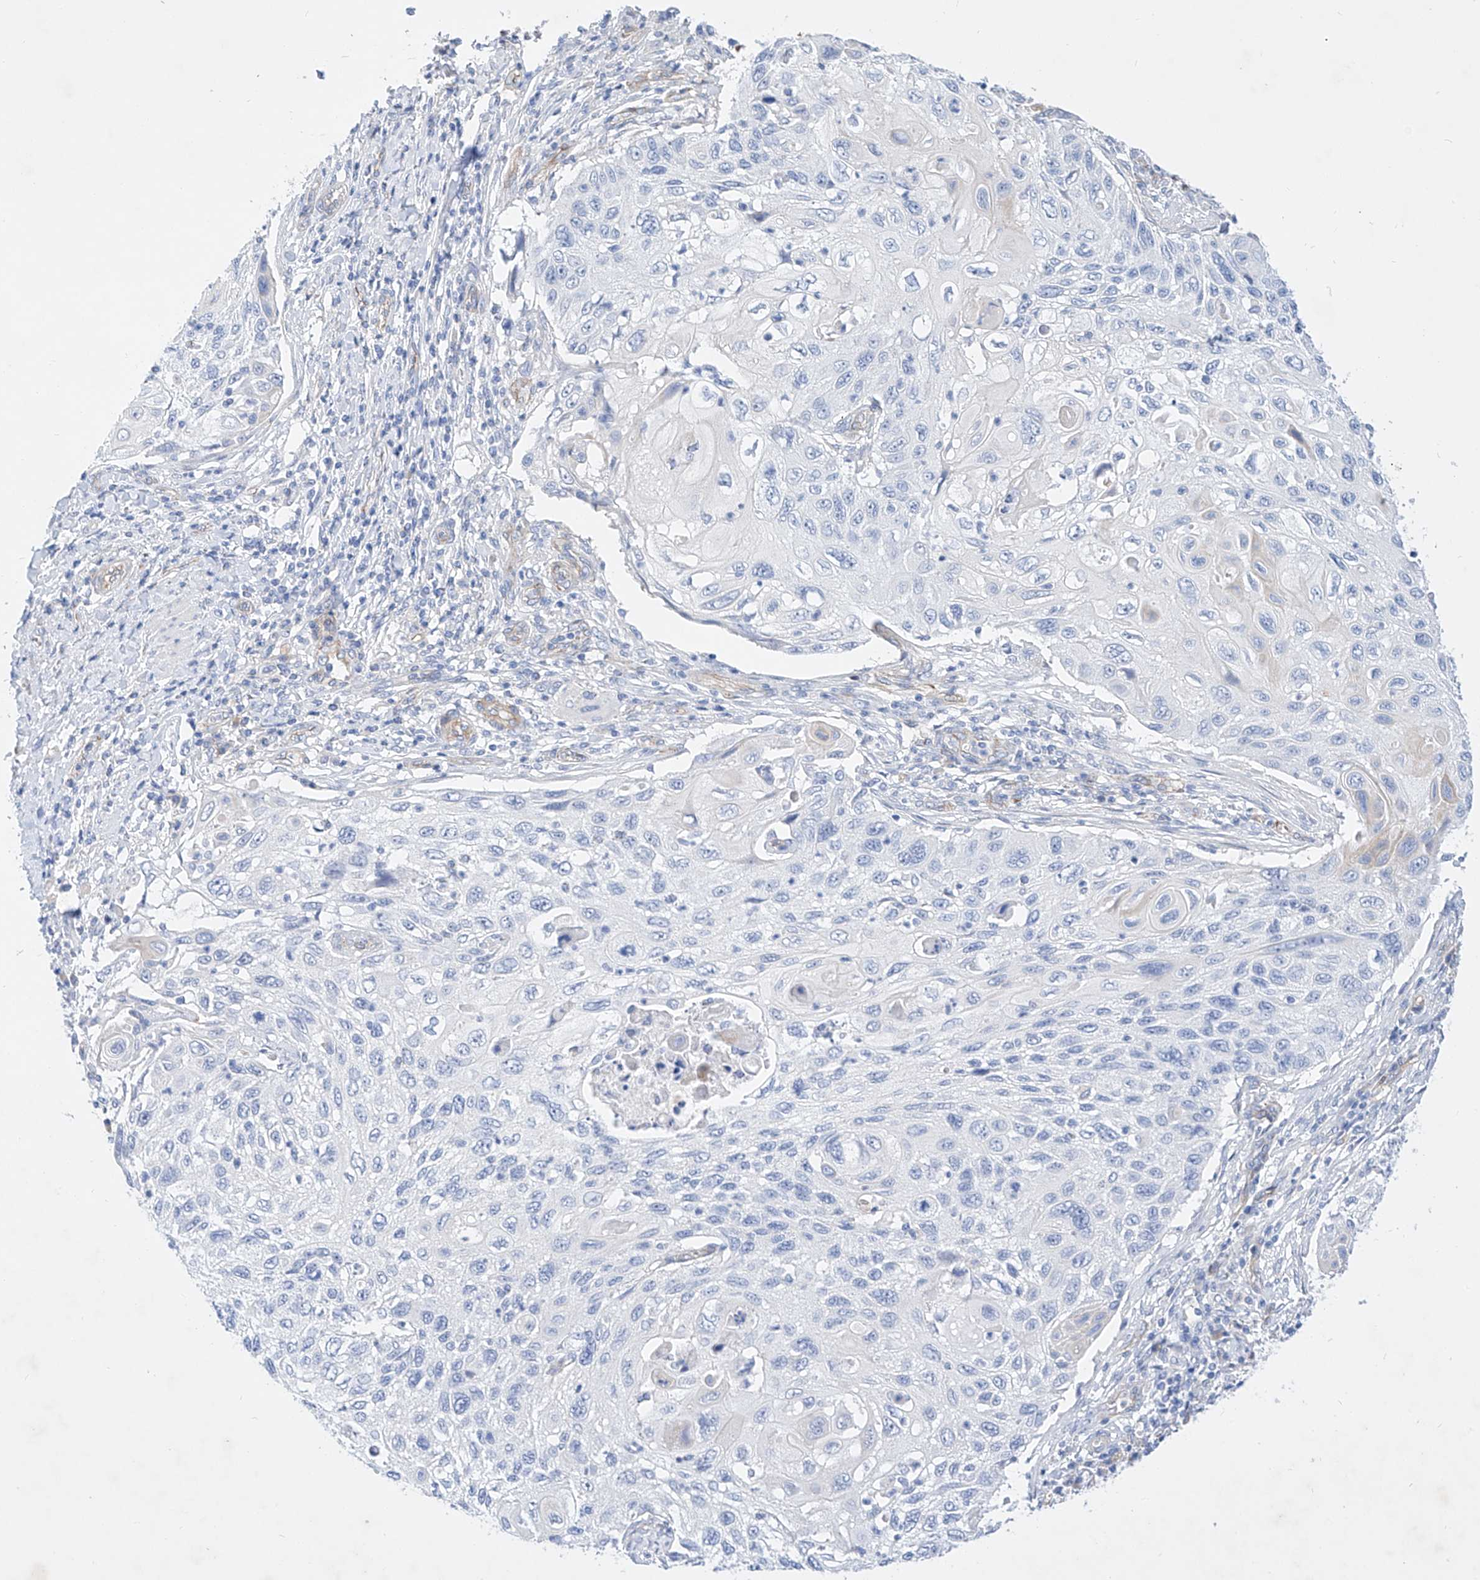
{"staining": {"intensity": "negative", "quantity": "none", "location": "none"}, "tissue": "cervical cancer", "cell_type": "Tumor cells", "image_type": "cancer", "snomed": [{"axis": "morphology", "description": "Squamous cell carcinoma, NOS"}, {"axis": "topography", "description": "Cervix"}], "caption": "High magnification brightfield microscopy of cervical squamous cell carcinoma stained with DAB (brown) and counterstained with hematoxylin (blue): tumor cells show no significant expression.", "gene": "SBSPON", "patient": {"sex": "female", "age": 70}}